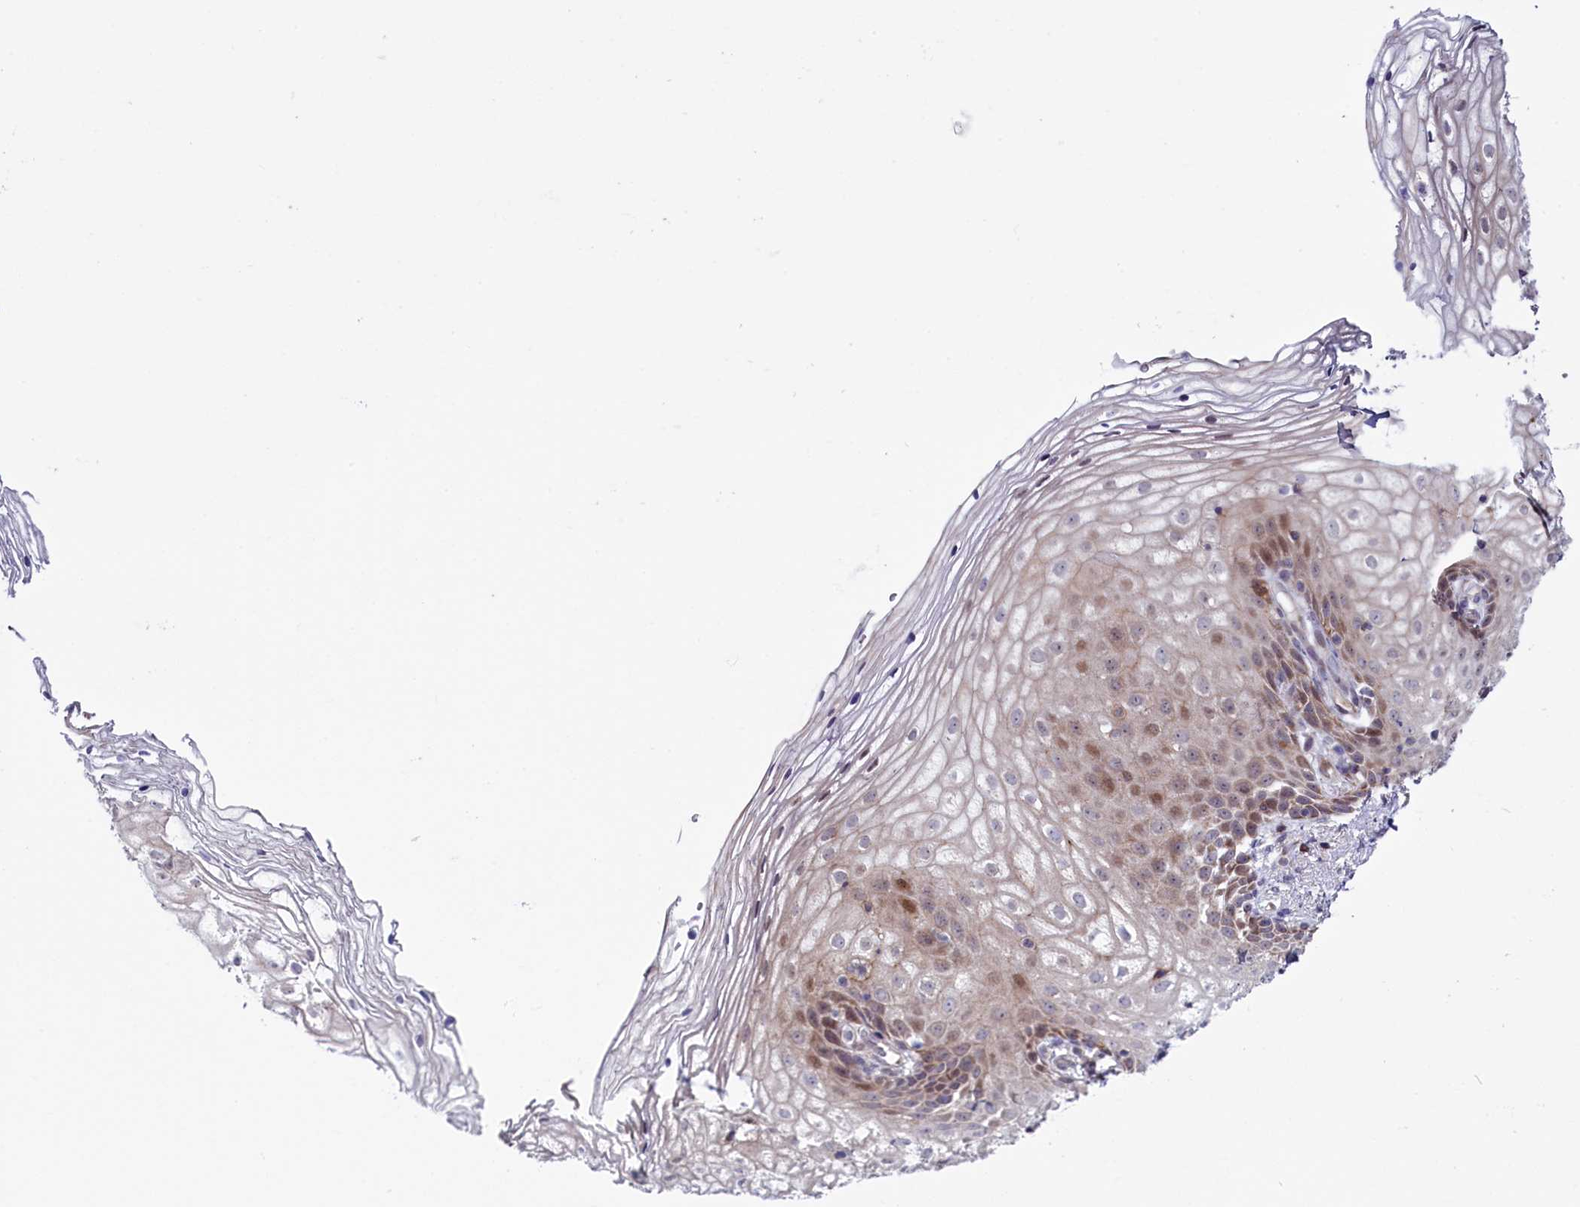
{"staining": {"intensity": "moderate", "quantity": "<25%", "location": "nuclear"}, "tissue": "vagina", "cell_type": "Squamous epithelial cells", "image_type": "normal", "snomed": [{"axis": "morphology", "description": "Normal tissue, NOS"}, {"axis": "topography", "description": "Vagina"}], "caption": "This is a micrograph of immunohistochemistry (IHC) staining of unremarkable vagina, which shows moderate positivity in the nuclear of squamous epithelial cells.", "gene": "CIAPIN1", "patient": {"sex": "female", "age": 60}}